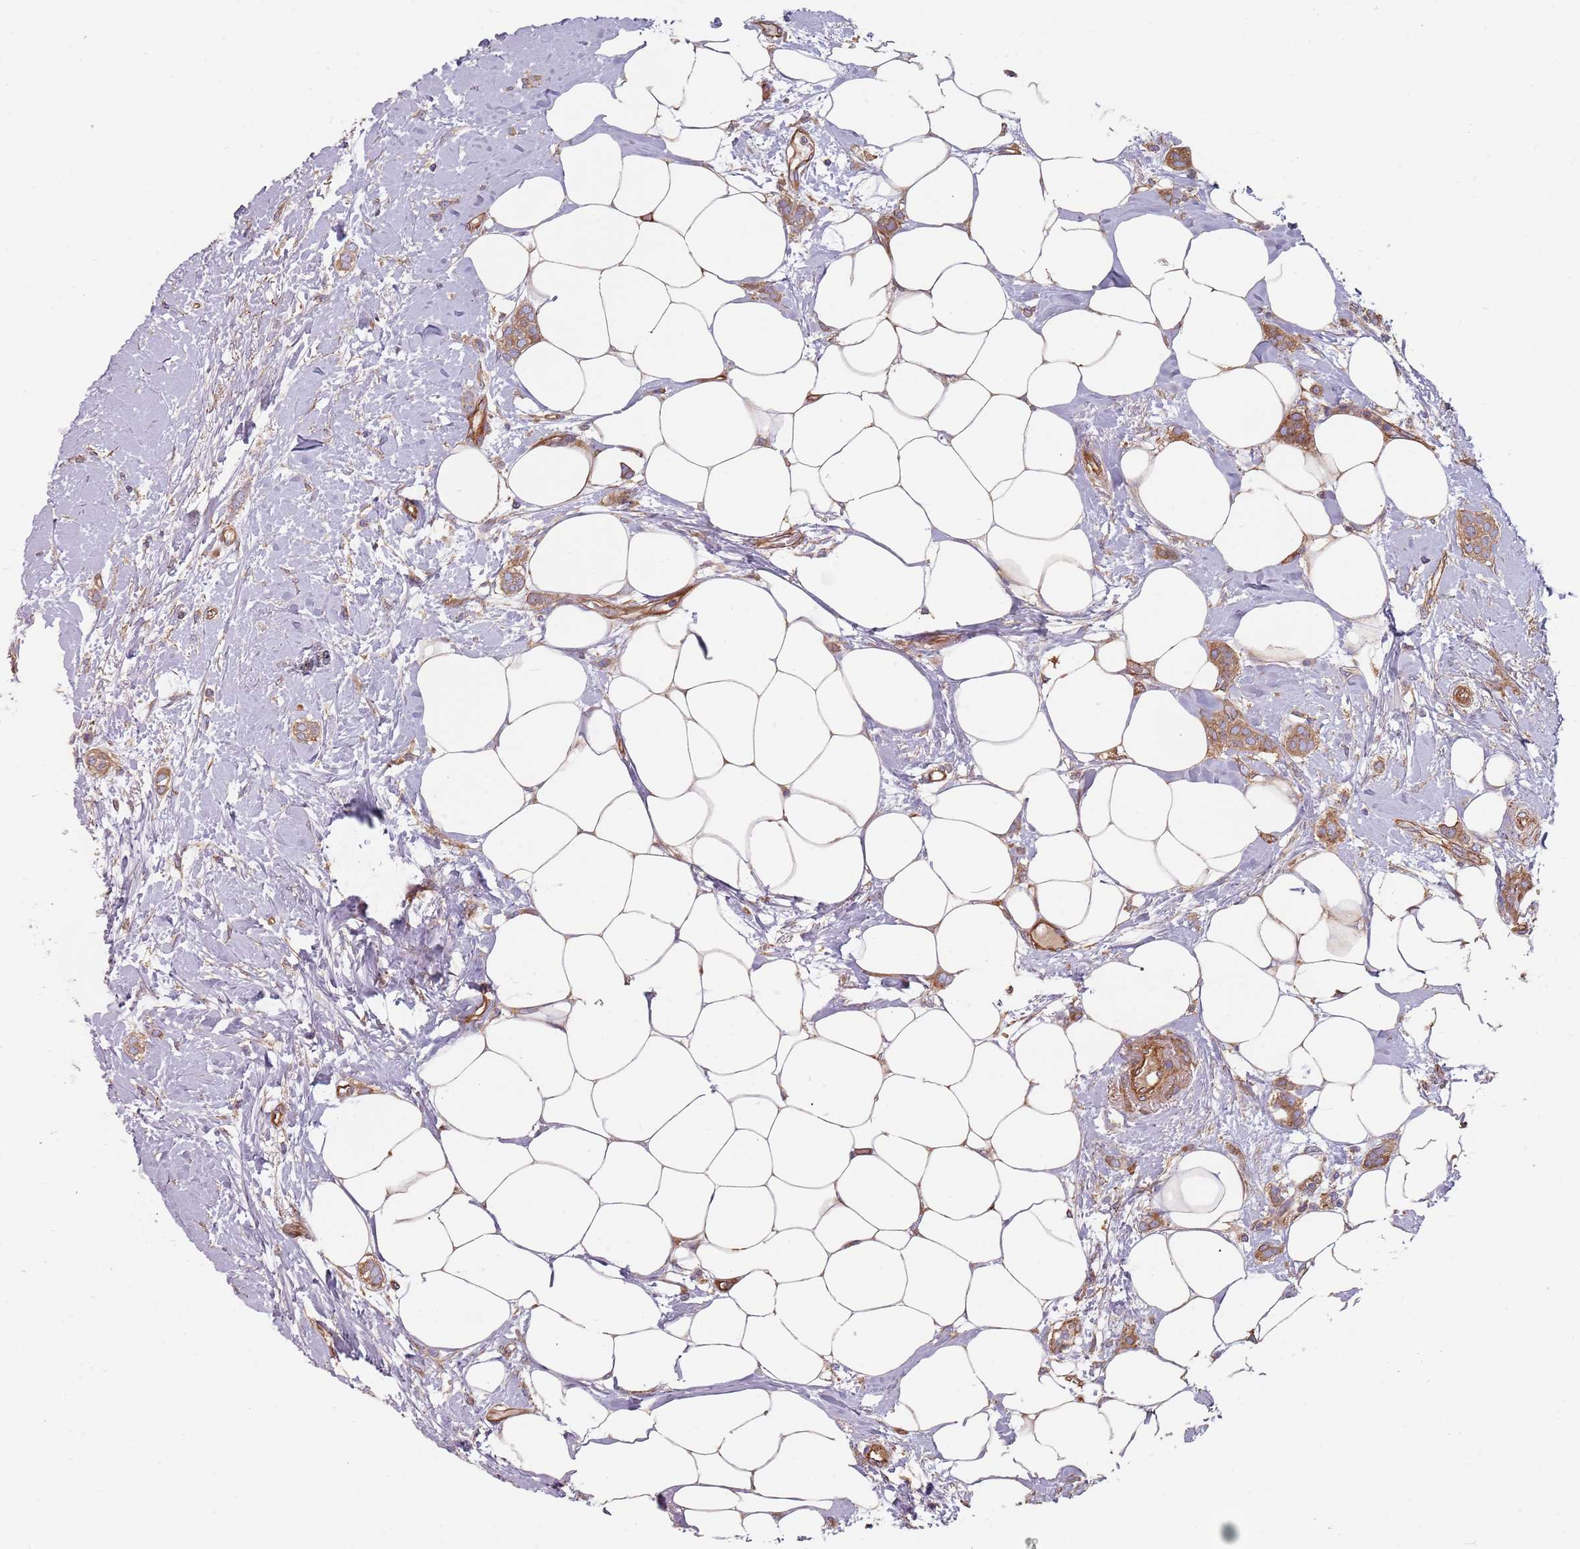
{"staining": {"intensity": "moderate", "quantity": ">75%", "location": "cytoplasmic/membranous"}, "tissue": "breast cancer", "cell_type": "Tumor cells", "image_type": "cancer", "snomed": [{"axis": "morphology", "description": "Duct carcinoma"}, {"axis": "topography", "description": "Breast"}], "caption": "This histopathology image demonstrates breast invasive ductal carcinoma stained with immunohistochemistry to label a protein in brown. The cytoplasmic/membranous of tumor cells show moderate positivity for the protein. Nuclei are counter-stained blue.", "gene": "SPDL1", "patient": {"sex": "female", "age": 72}}